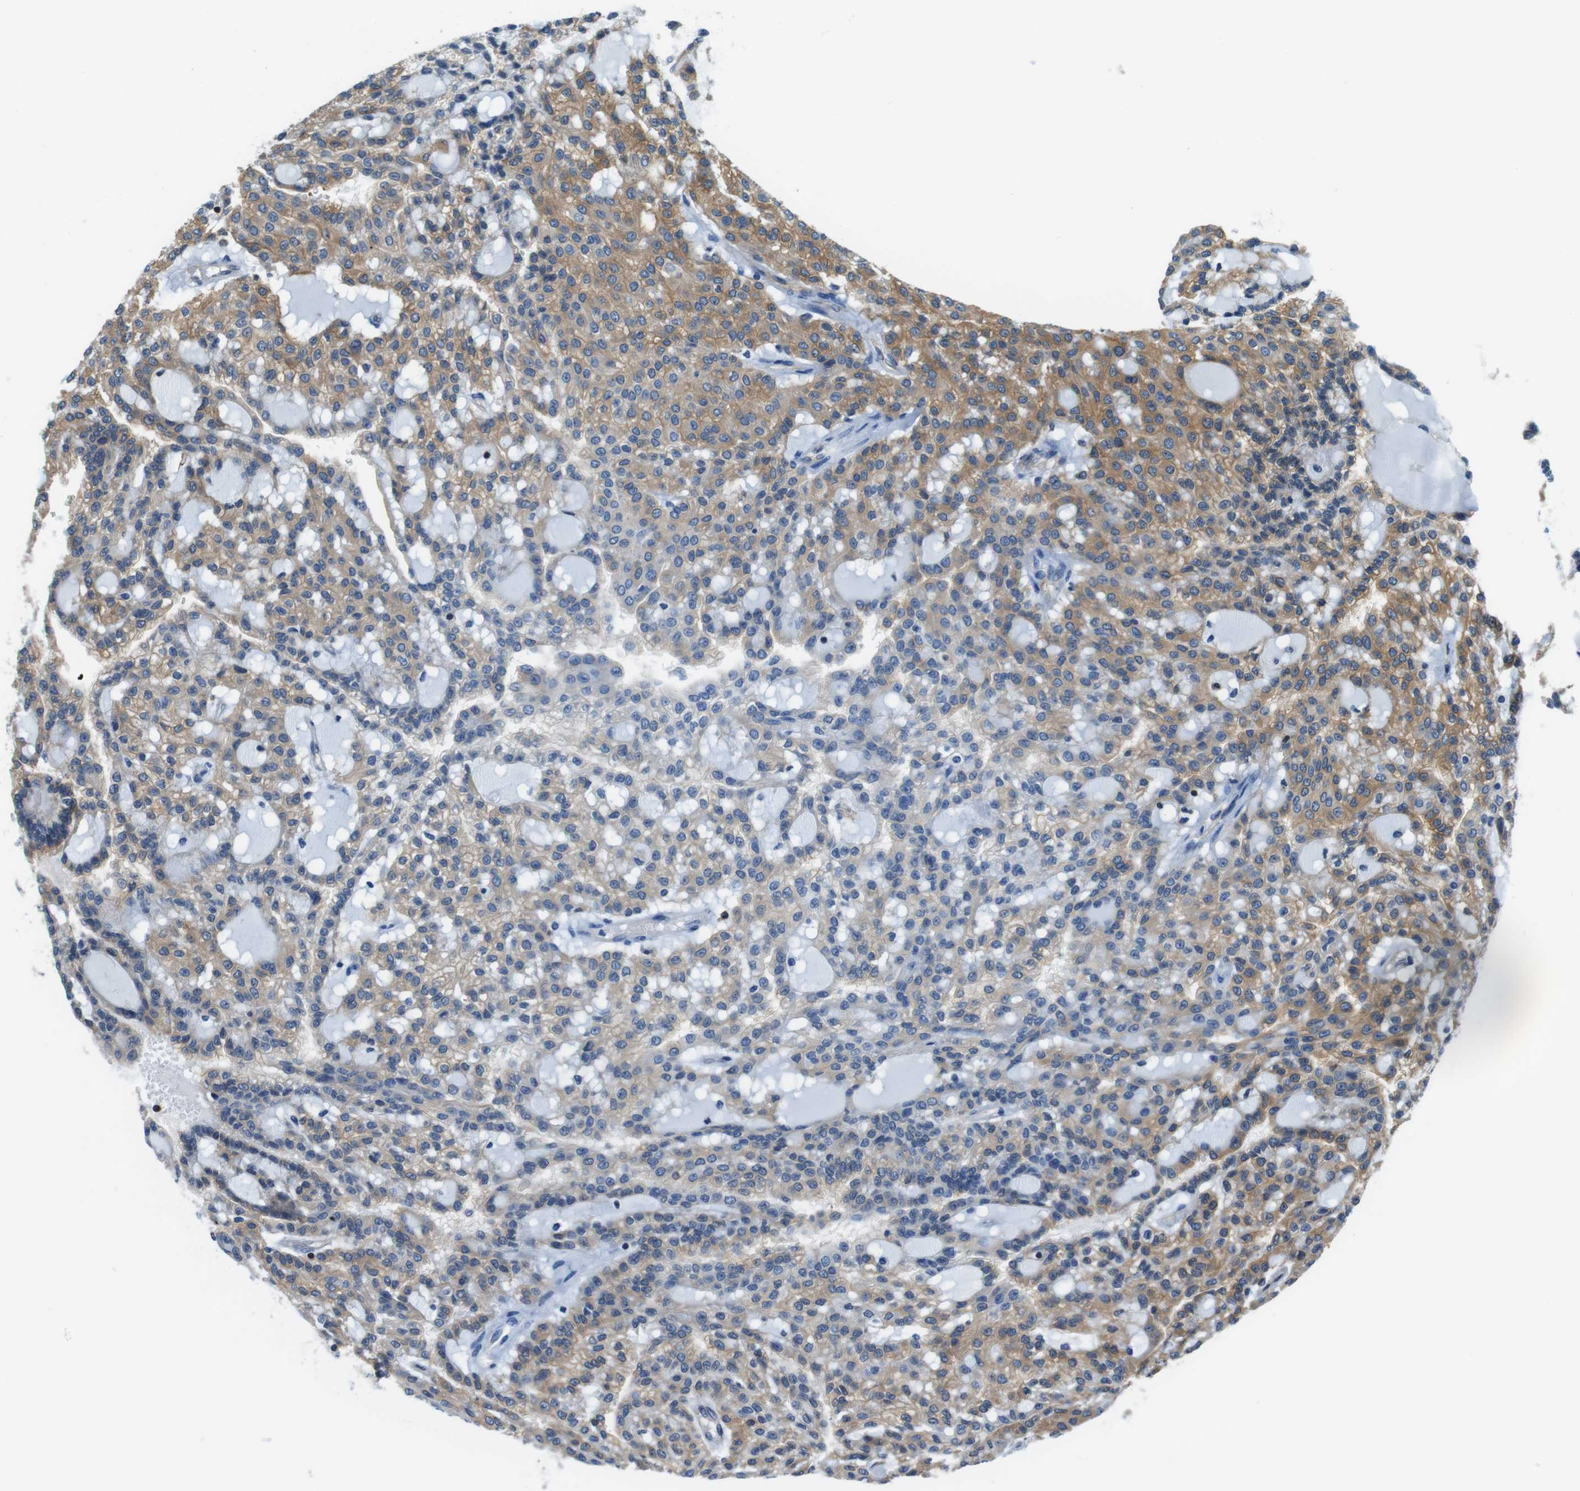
{"staining": {"intensity": "strong", "quantity": "25%-75%", "location": "cytoplasmic/membranous"}, "tissue": "renal cancer", "cell_type": "Tumor cells", "image_type": "cancer", "snomed": [{"axis": "morphology", "description": "Adenocarcinoma, NOS"}, {"axis": "topography", "description": "Kidney"}], "caption": "Brown immunohistochemical staining in human renal cancer (adenocarcinoma) shows strong cytoplasmic/membranous staining in about 25%-75% of tumor cells.", "gene": "TES", "patient": {"sex": "male", "age": 63}}